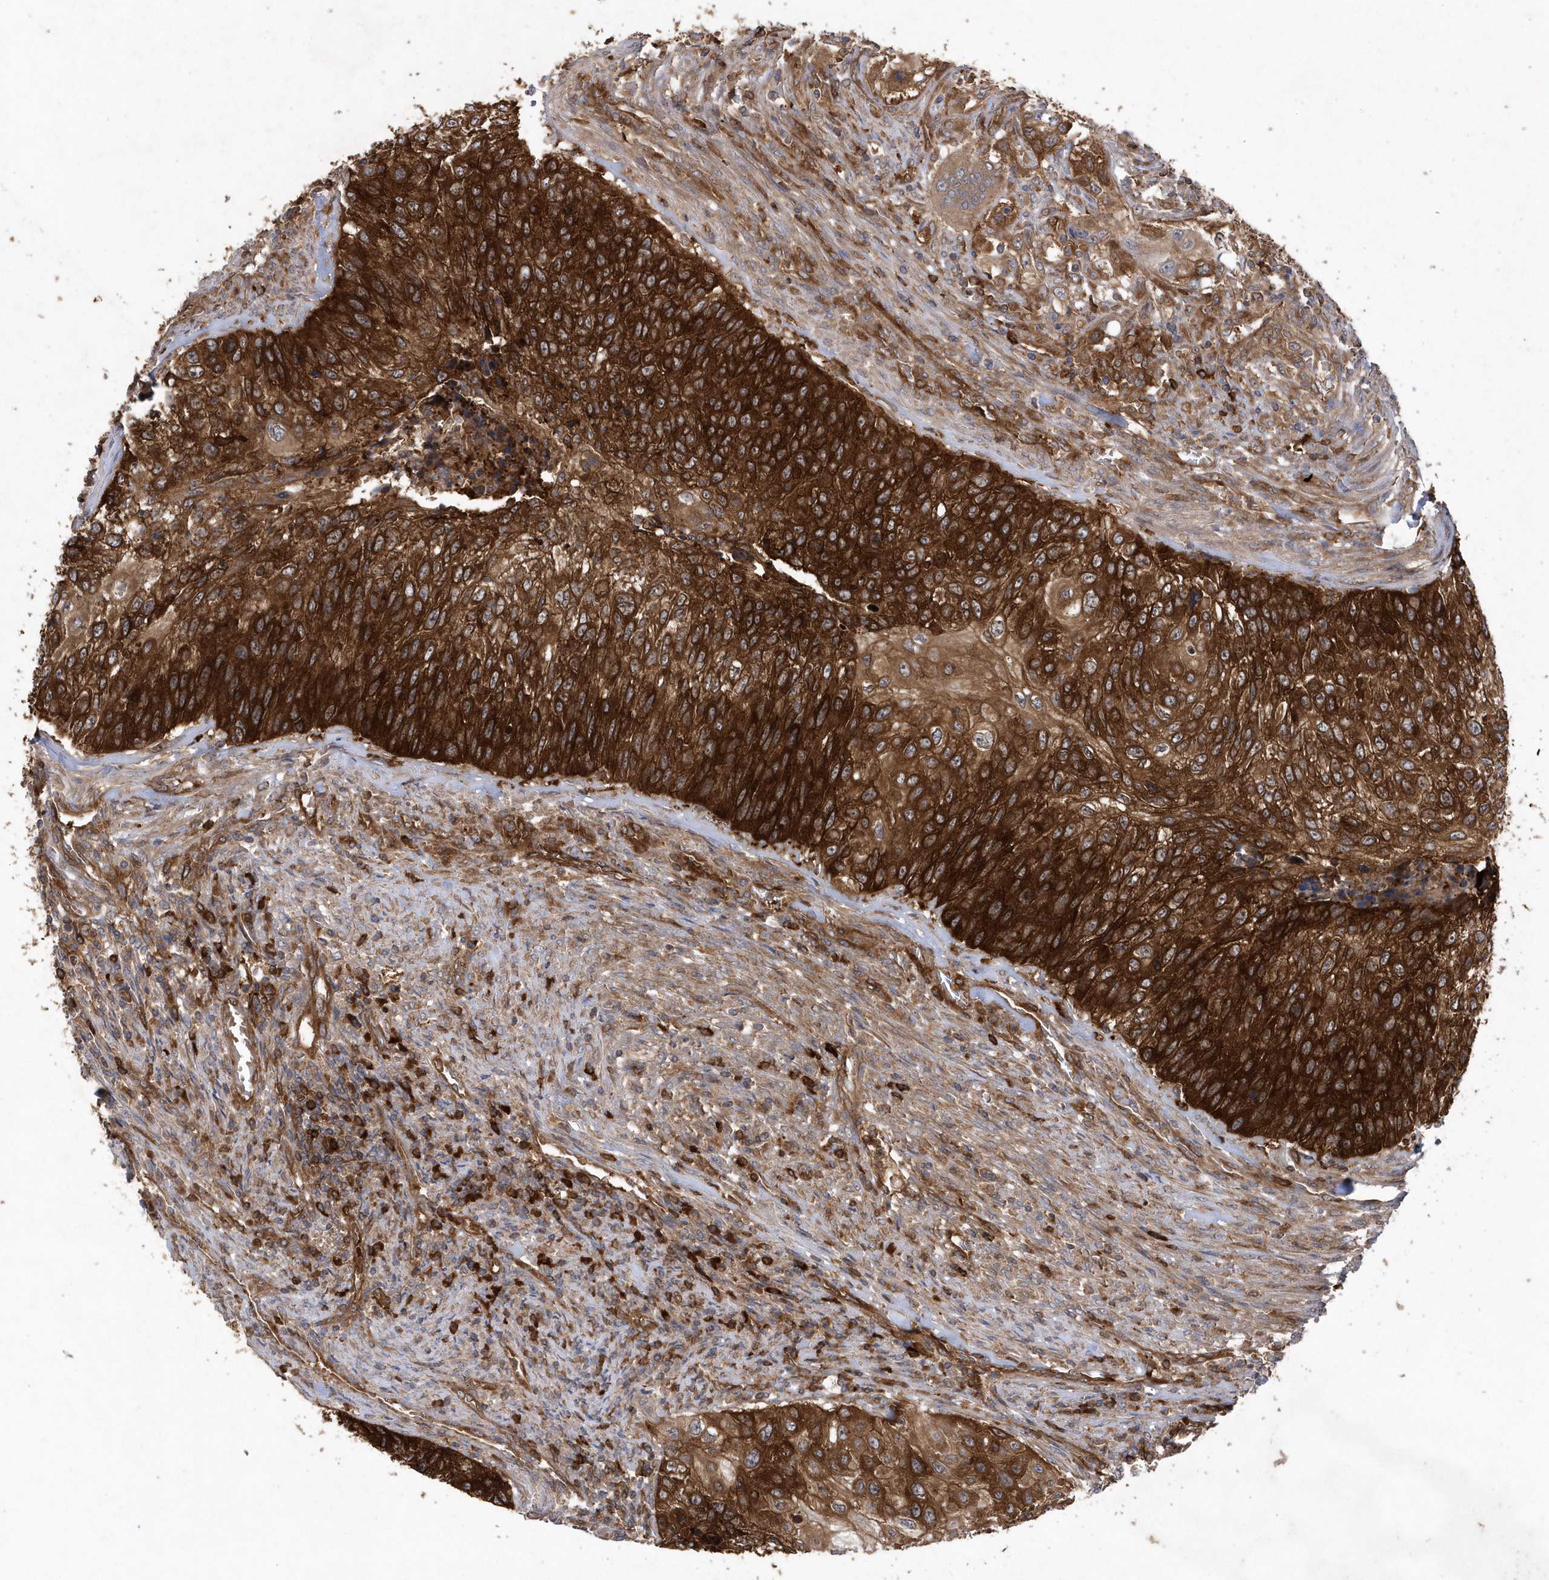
{"staining": {"intensity": "strong", "quantity": ">75%", "location": "cytoplasmic/membranous"}, "tissue": "urothelial cancer", "cell_type": "Tumor cells", "image_type": "cancer", "snomed": [{"axis": "morphology", "description": "Urothelial carcinoma, High grade"}, {"axis": "topography", "description": "Urinary bladder"}], "caption": "This micrograph demonstrates urothelial carcinoma (high-grade) stained with IHC to label a protein in brown. The cytoplasmic/membranous of tumor cells show strong positivity for the protein. Nuclei are counter-stained blue.", "gene": "PAICS", "patient": {"sex": "female", "age": 60}}